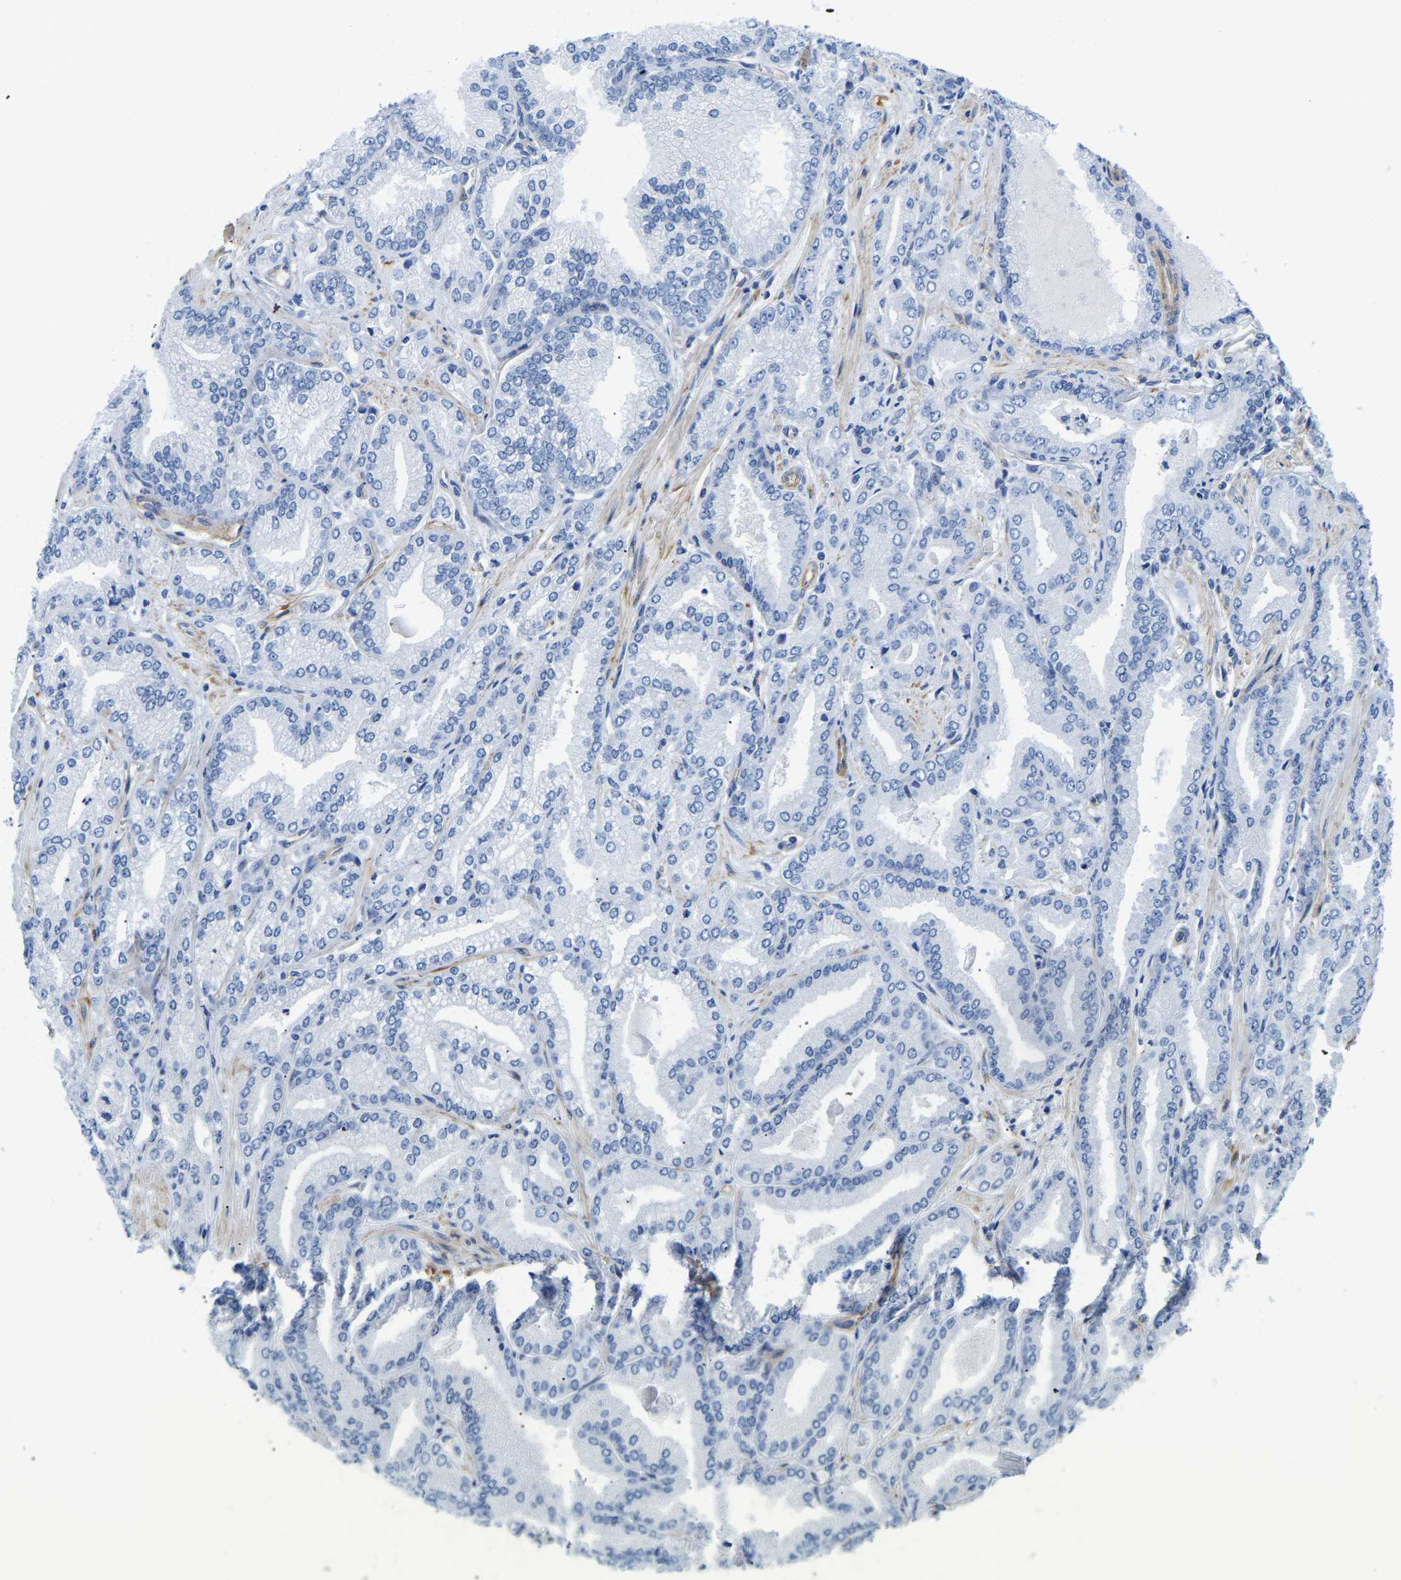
{"staining": {"intensity": "negative", "quantity": "none", "location": "none"}, "tissue": "prostate cancer", "cell_type": "Tumor cells", "image_type": "cancer", "snomed": [{"axis": "morphology", "description": "Adenocarcinoma, Low grade"}, {"axis": "topography", "description": "Prostate"}], "caption": "A high-resolution photomicrograph shows IHC staining of prostate adenocarcinoma (low-grade), which displays no significant positivity in tumor cells. Brightfield microscopy of IHC stained with DAB (3,3'-diaminobenzidine) (brown) and hematoxylin (blue), captured at high magnification.", "gene": "UPK3A", "patient": {"sex": "male", "age": 52}}